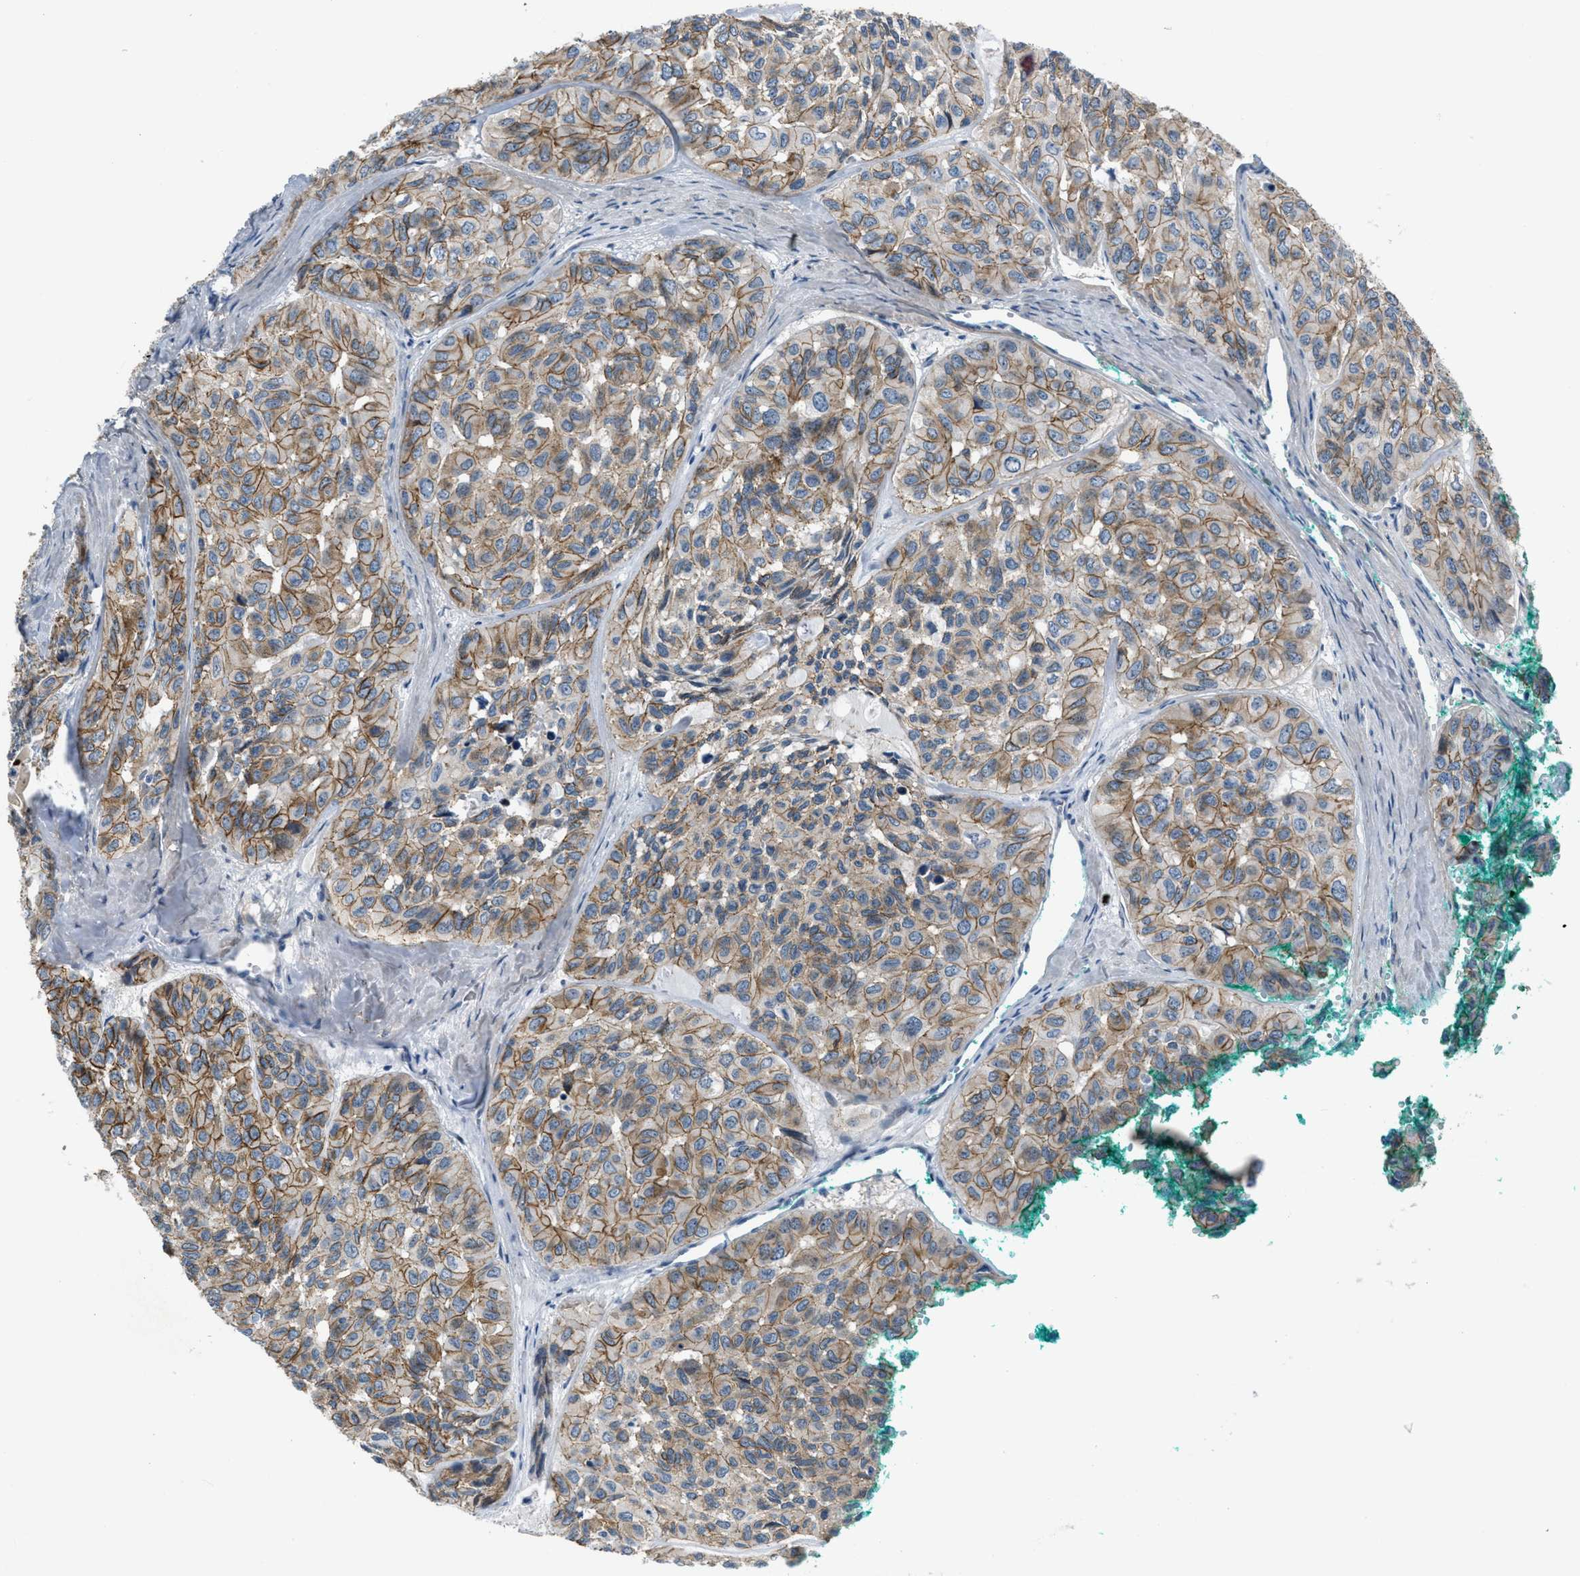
{"staining": {"intensity": "moderate", "quantity": ">75%", "location": "cytoplasmic/membranous"}, "tissue": "head and neck cancer", "cell_type": "Tumor cells", "image_type": "cancer", "snomed": [{"axis": "morphology", "description": "Adenocarcinoma, NOS"}, {"axis": "topography", "description": "Salivary gland, NOS"}, {"axis": "topography", "description": "Head-Neck"}], "caption": "Human adenocarcinoma (head and neck) stained with a brown dye displays moderate cytoplasmic/membranous positive positivity in approximately >75% of tumor cells.", "gene": "FBN1", "patient": {"sex": "female", "age": 76}}